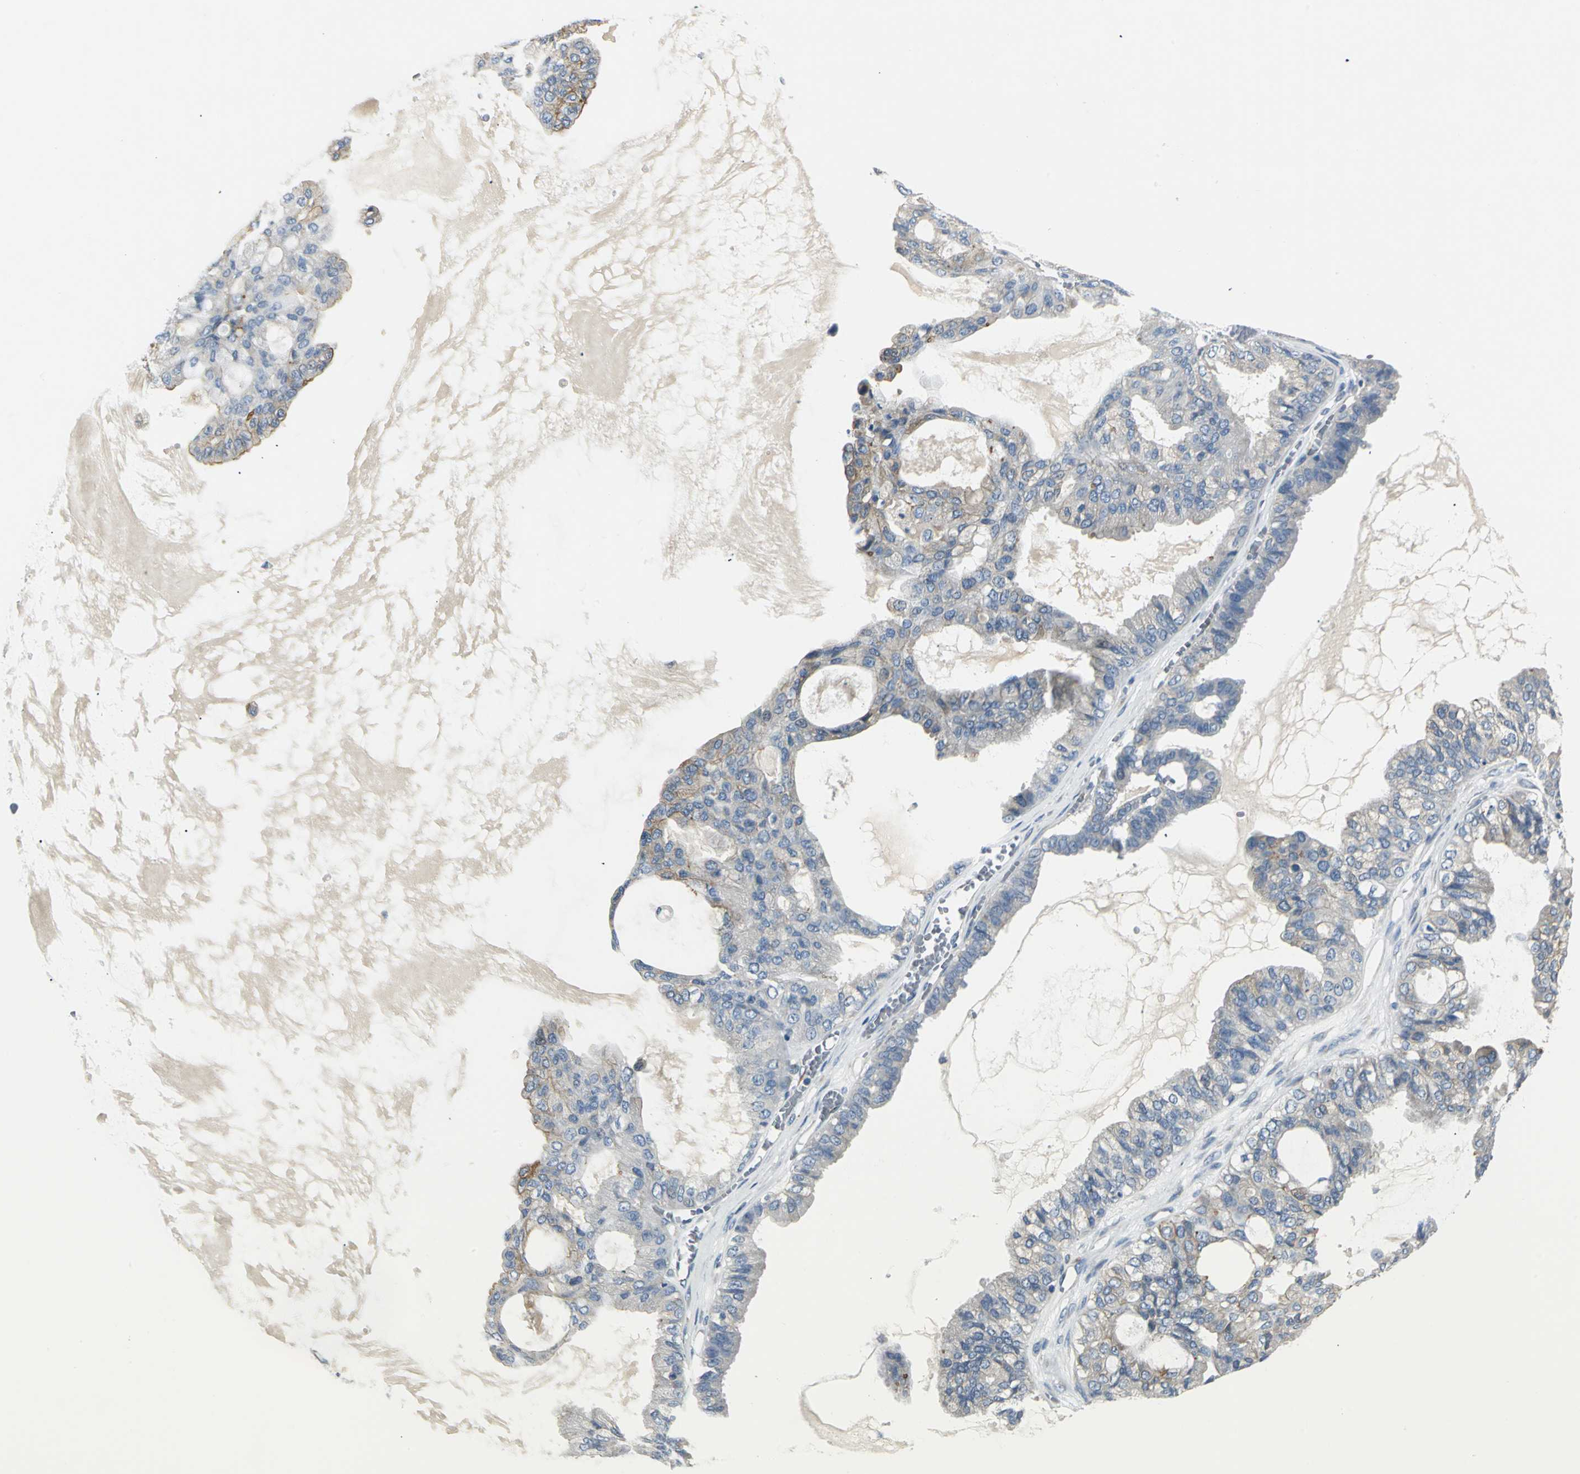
{"staining": {"intensity": "weak", "quantity": "25%-75%", "location": "cytoplasmic/membranous"}, "tissue": "ovarian cancer", "cell_type": "Tumor cells", "image_type": "cancer", "snomed": [{"axis": "morphology", "description": "Carcinoma, NOS"}, {"axis": "morphology", "description": "Carcinoma, endometroid"}, {"axis": "topography", "description": "Ovary"}], "caption": "High-power microscopy captured an immunohistochemistry micrograph of ovarian carcinoma, revealing weak cytoplasmic/membranous expression in approximately 25%-75% of tumor cells.", "gene": "B3GNT2", "patient": {"sex": "female", "age": 50}}